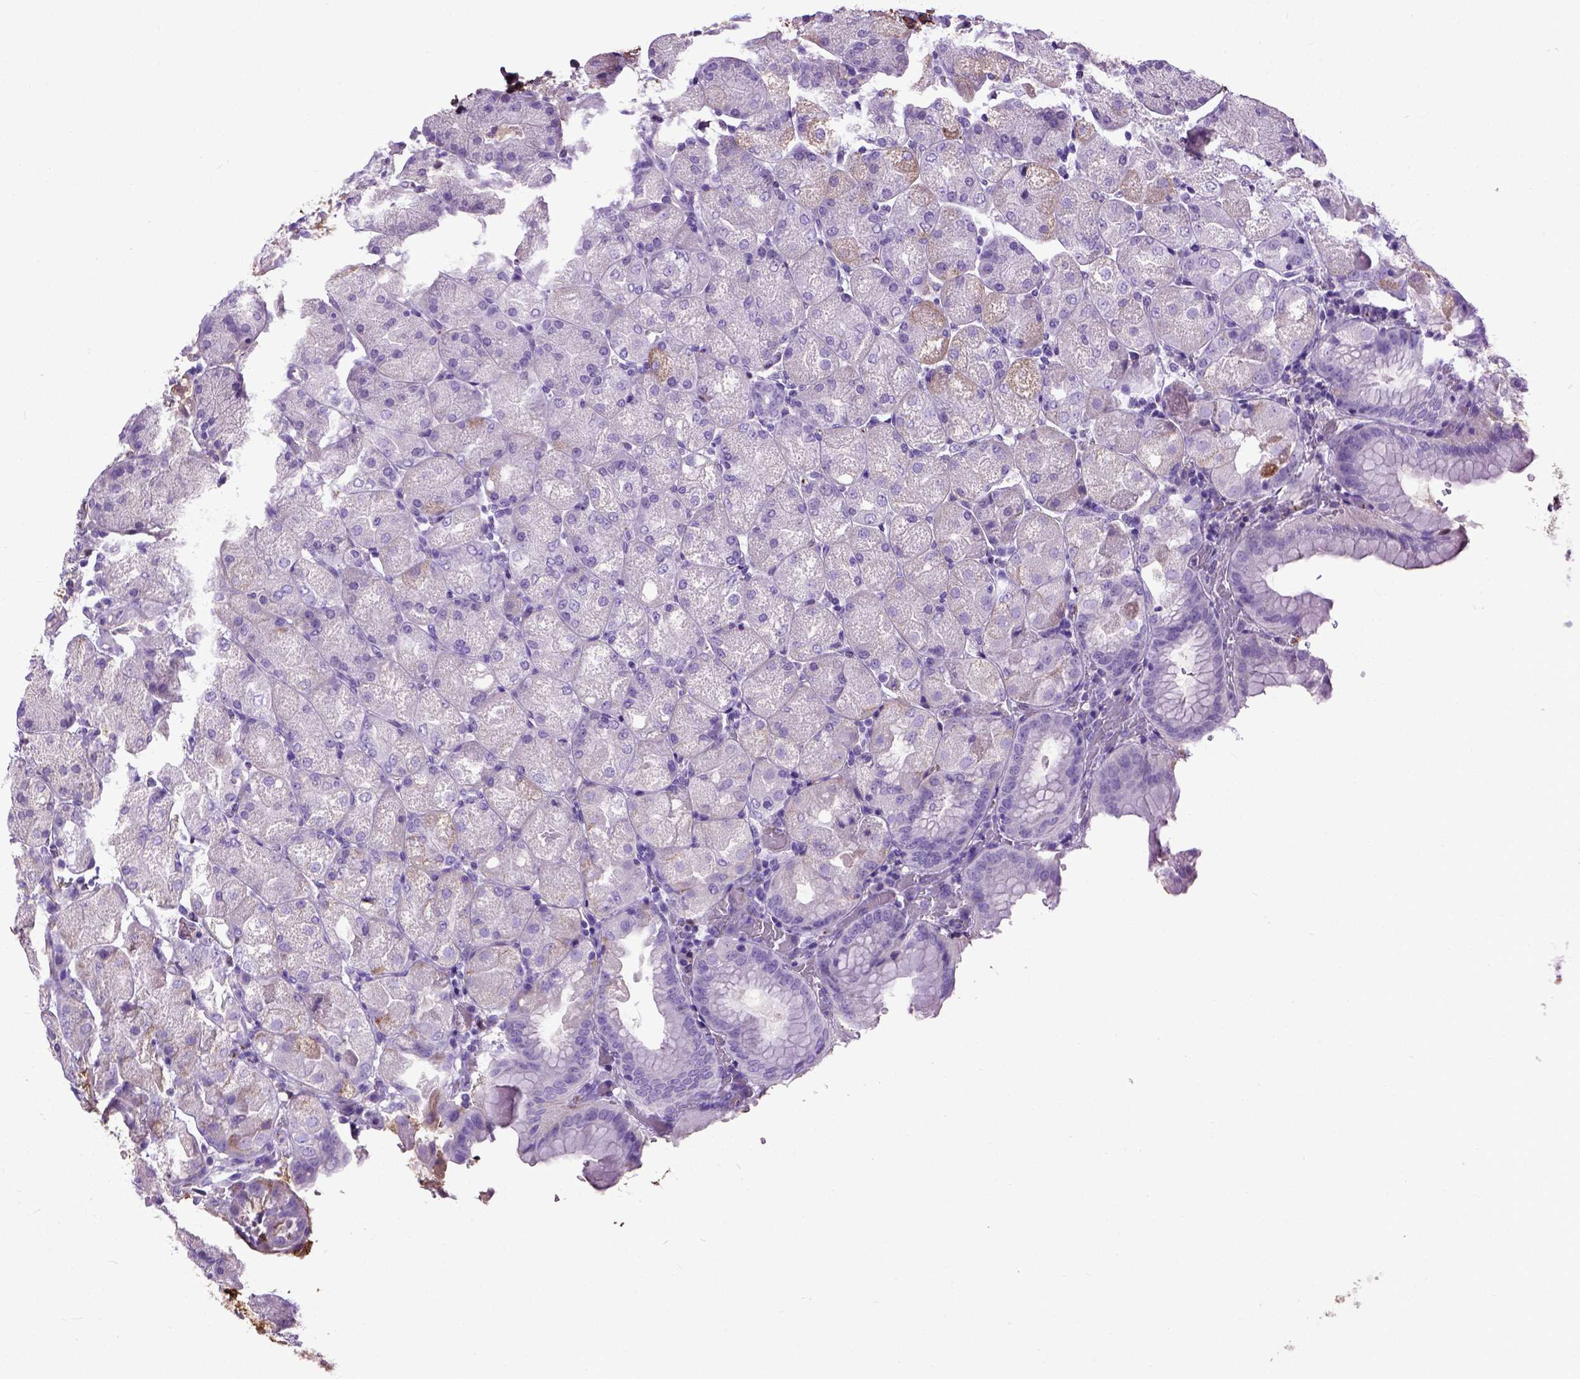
{"staining": {"intensity": "negative", "quantity": "none", "location": "none"}, "tissue": "stomach", "cell_type": "Glandular cells", "image_type": "normal", "snomed": [{"axis": "morphology", "description": "Normal tissue, NOS"}, {"axis": "topography", "description": "Stomach, upper"}, {"axis": "topography", "description": "Stomach"}, {"axis": "topography", "description": "Stomach, lower"}], "caption": "Immunohistochemistry of normal human stomach displays no positivity in glandular cells.", "gene": "ADAMTS8", "patient": {"sex": "male", "age": 62}}